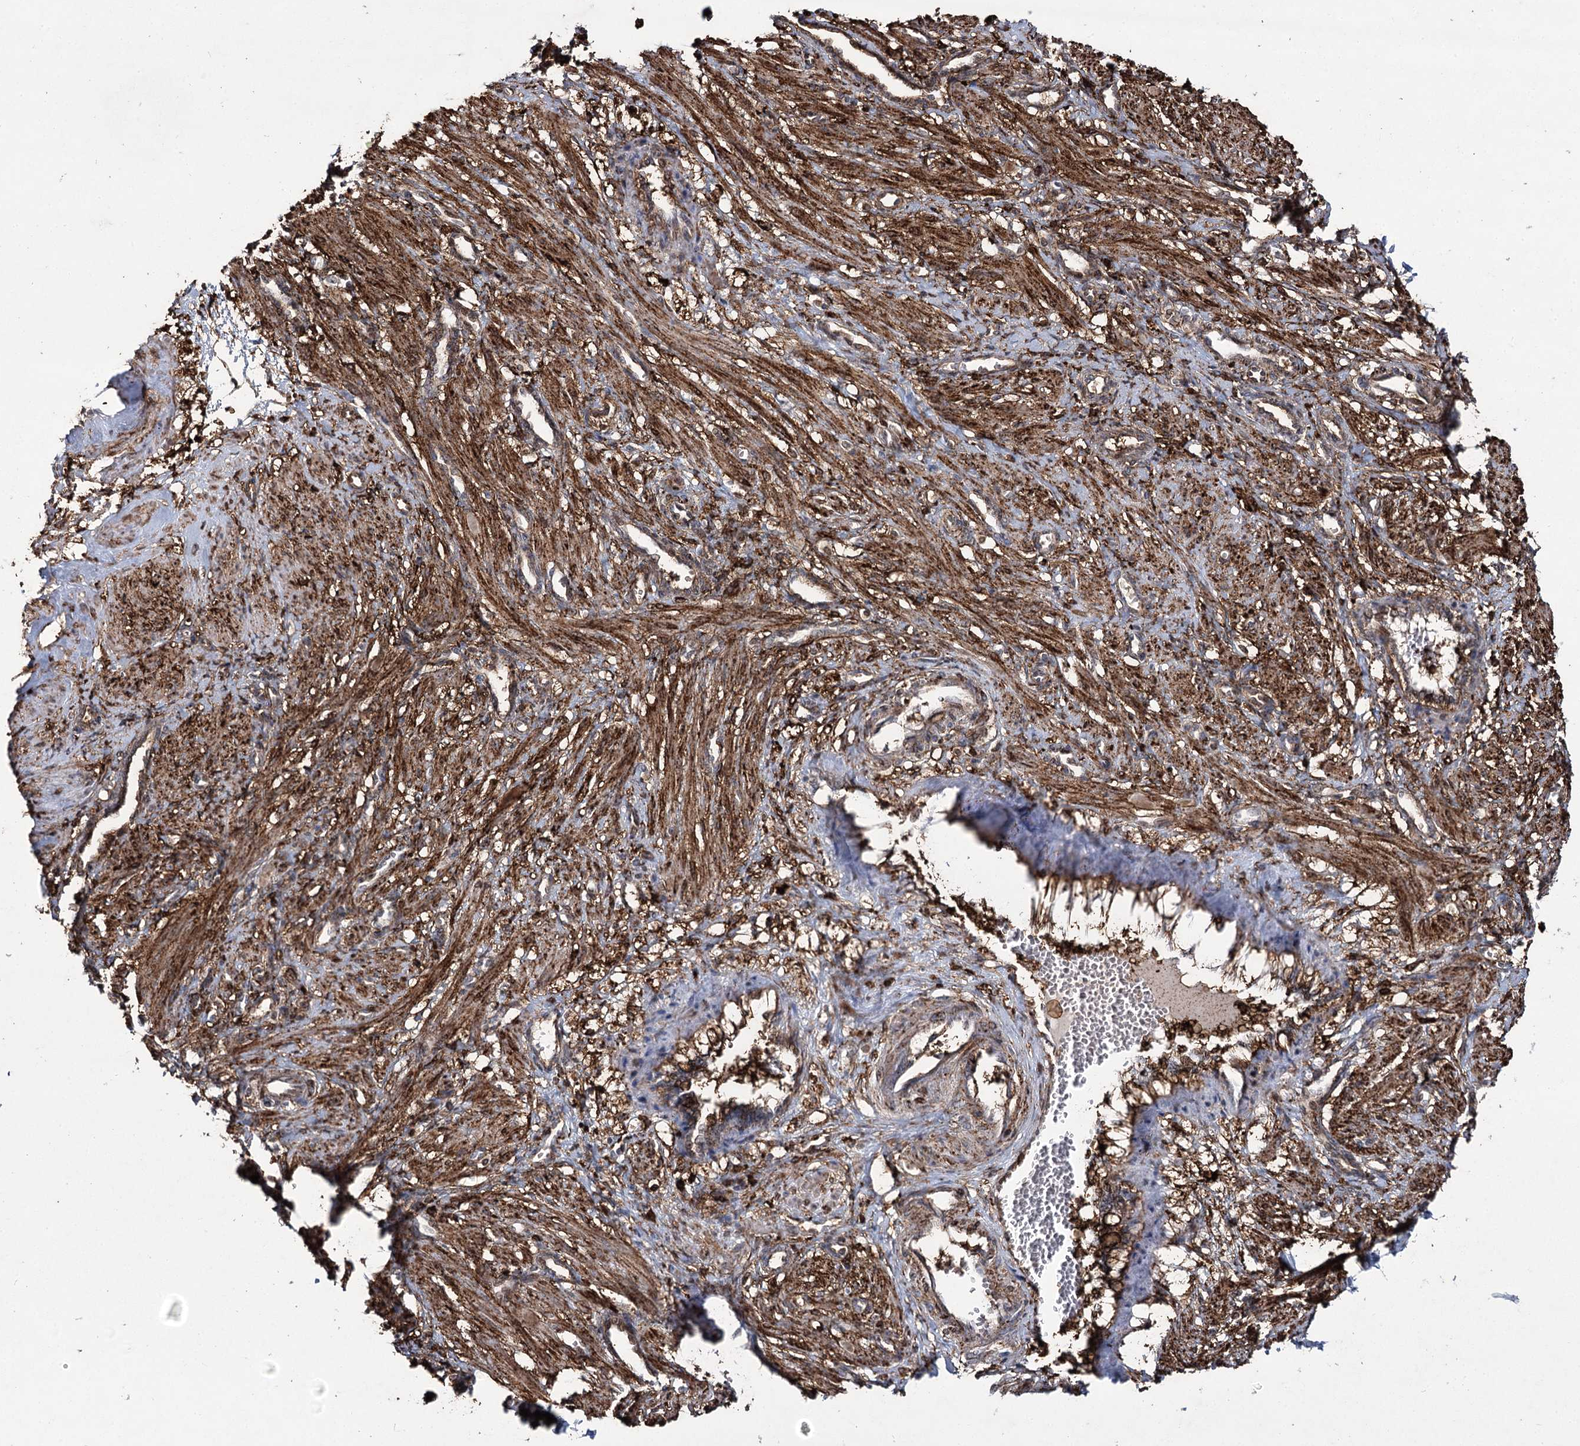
{"staining": {"intensity": "moderate", "quantity": ">75%", "location": "cytoplasmic/membranous"}, "tissue": "smooth muscle", "cell_type": "Smooth muscle cells", "image_type": "normal", "snomed": [{"axis": "morphology", "description": "Normal tissue, NOS"}, {"axis": "topography", "description": "Endometrium"}], "caption": "Immunohistochemistry histopathology image of unremarkable smooth muscle stained for a protein (brown), which exhibits medium levels of moderate cytoplasmic/membranous positivity in approximately >75% of smooth muscle cells.", "gene": "DCUN1D4", "patient": {"sex": "female", "age": 33}}